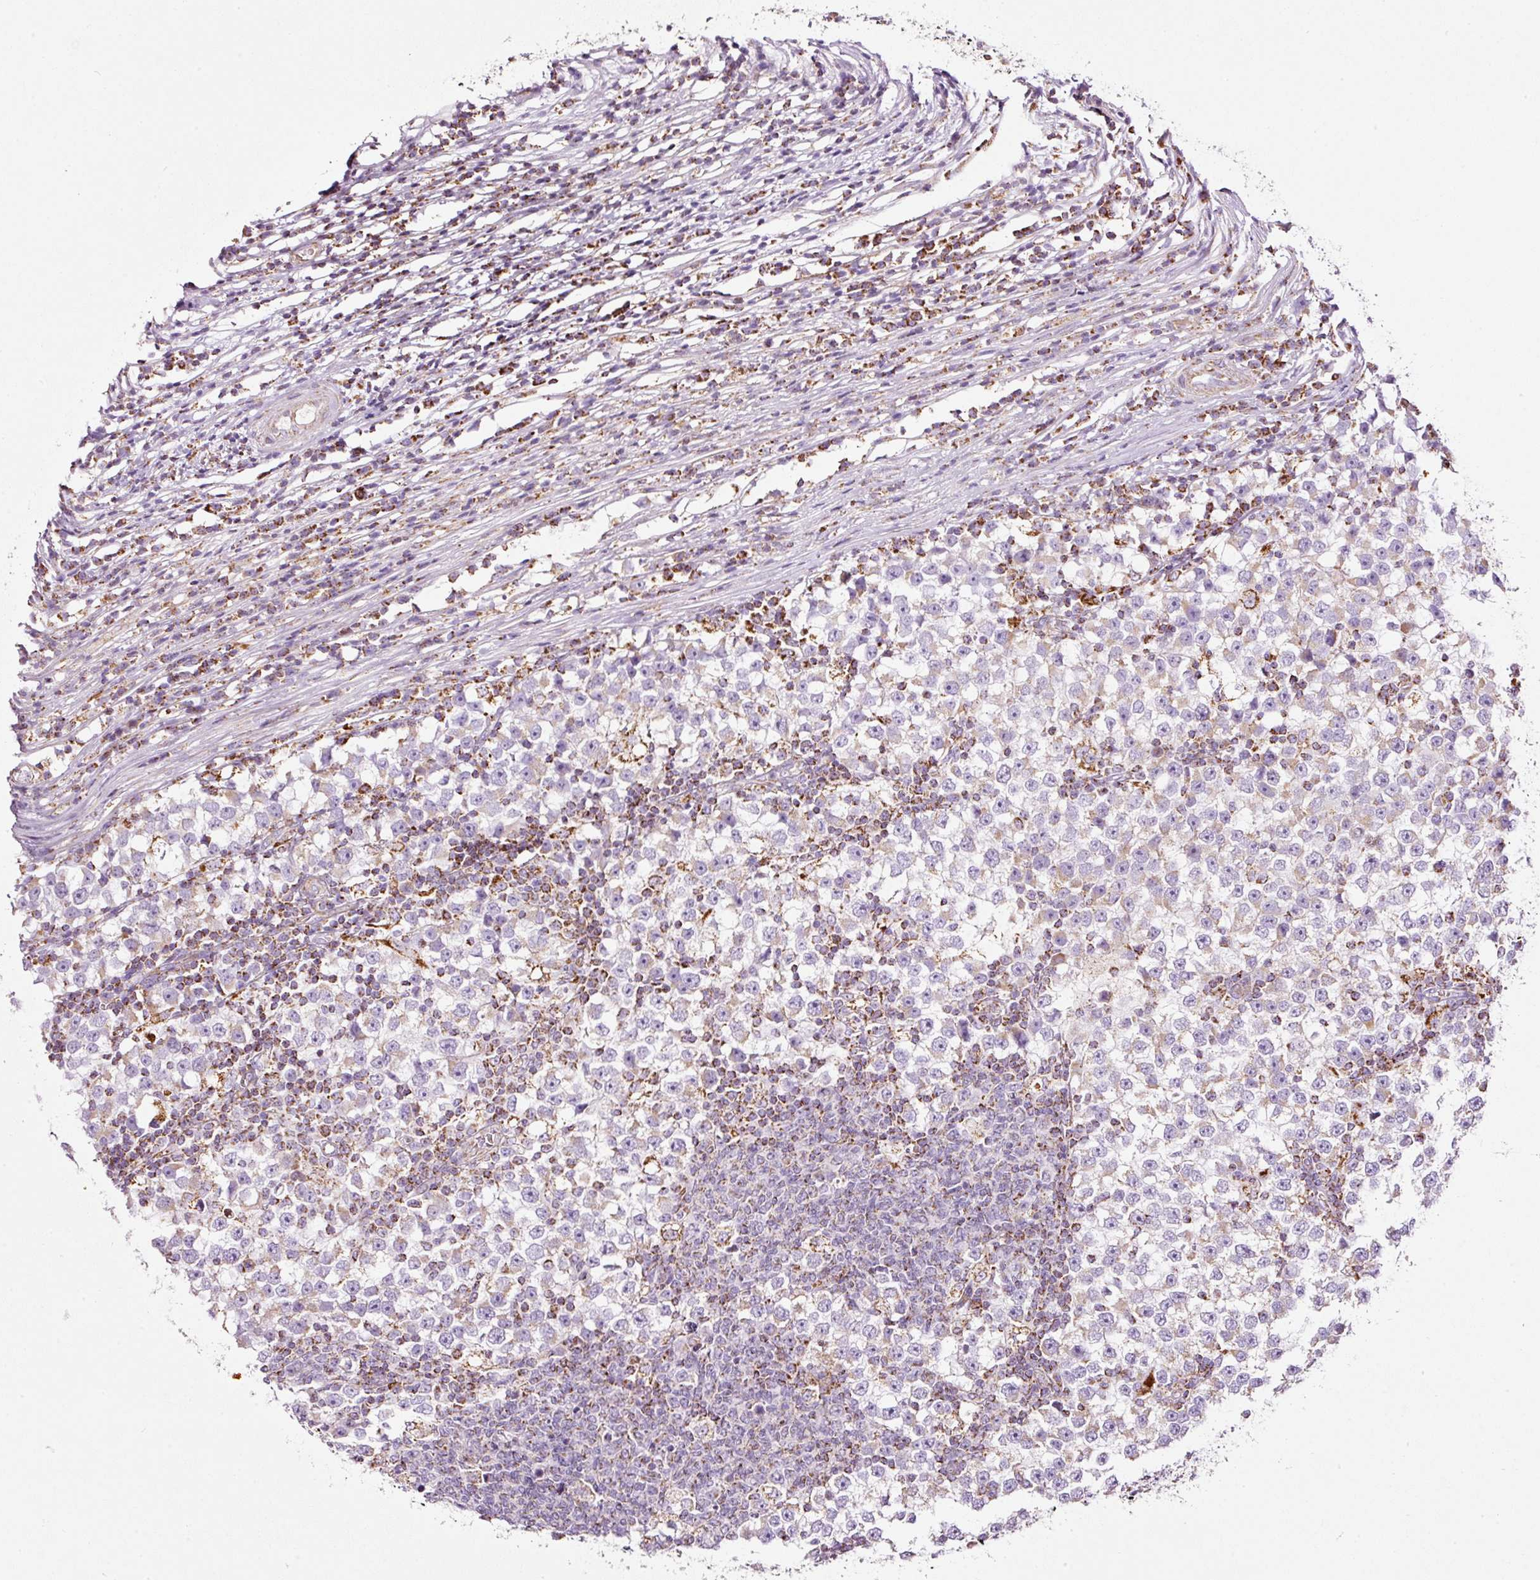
{"staining": {"intensity": "negative", "quantity": "none", "location": "none"}, "tissue": "testis cancer", "cell_type": "Tumor cells", "image_type": "cancer", "snomed": [{"axis": "morphology", "description": "Seminoma, NOS"}, {"axis": "topography", "description": "Testis"}], "caption": "The immunohistochemistry micrograph has no significant positivity in tumor cells of testis cancer tissue.", "gene": "SDHA", "patient": {"sex": "male", "age": 65}}